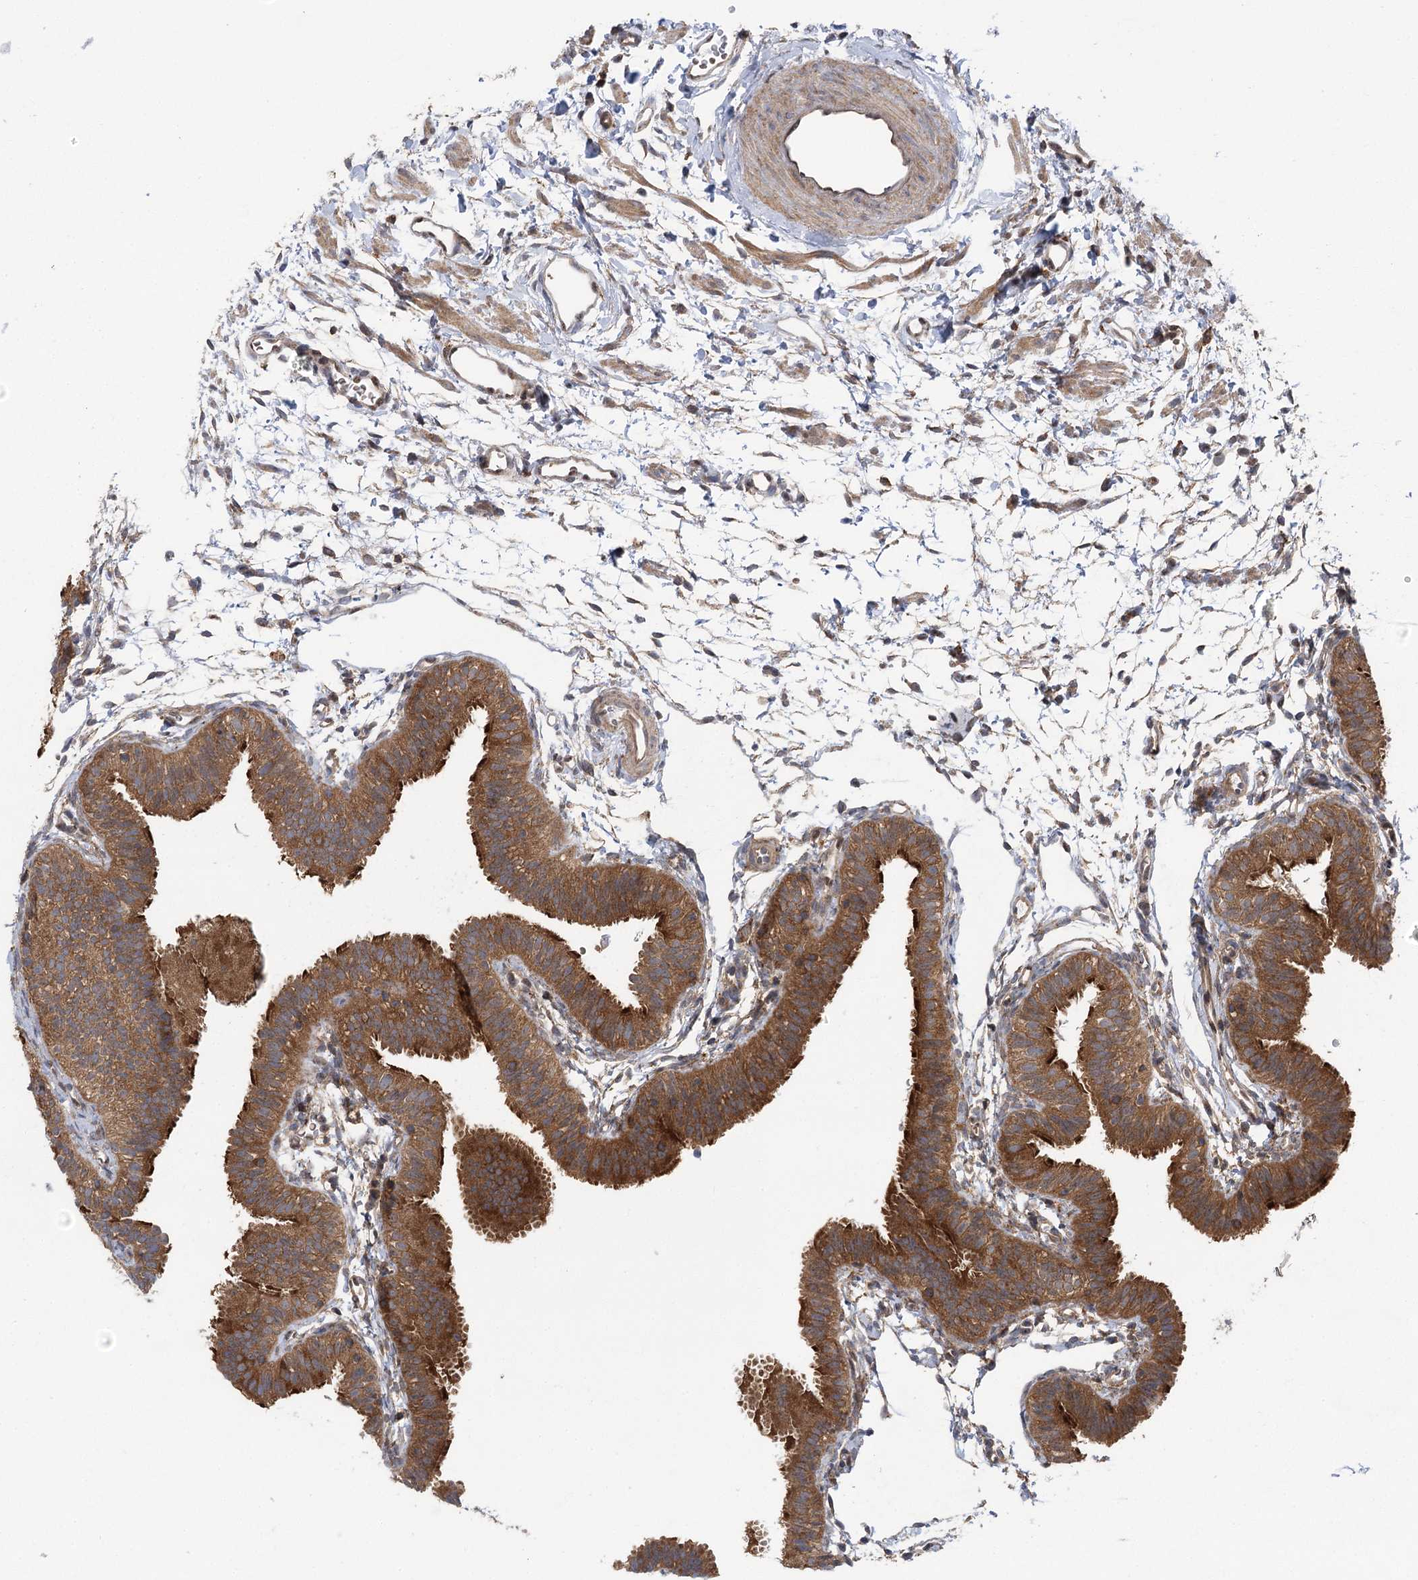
{"staining": {"intensity": "moderate", "quantity": ">75%", "location": "cytoplasmic/membranous"}, "tissue": "fallopian tube", "cell_type": "Glandular cells", "image_type": "normal", "snomed": [{"axis": "morphology", "description": "Normal tissue, NOS"}, {"axis": "topography", "description": "Fallopian tube"}], "caption": "Glandular cells demonstrate medium levels of moderate cytoplasmic/membranous positivity in approximately >75% of cells in benign fallopian tube. (Stains: DAB (3,3'-diaminobenzidine) in brown, nuclei in blue, Microscopy: brightfield microscopy at high magnification).", "gene": "C12orf4", "patient": {"sex": "female", "age": 35}}